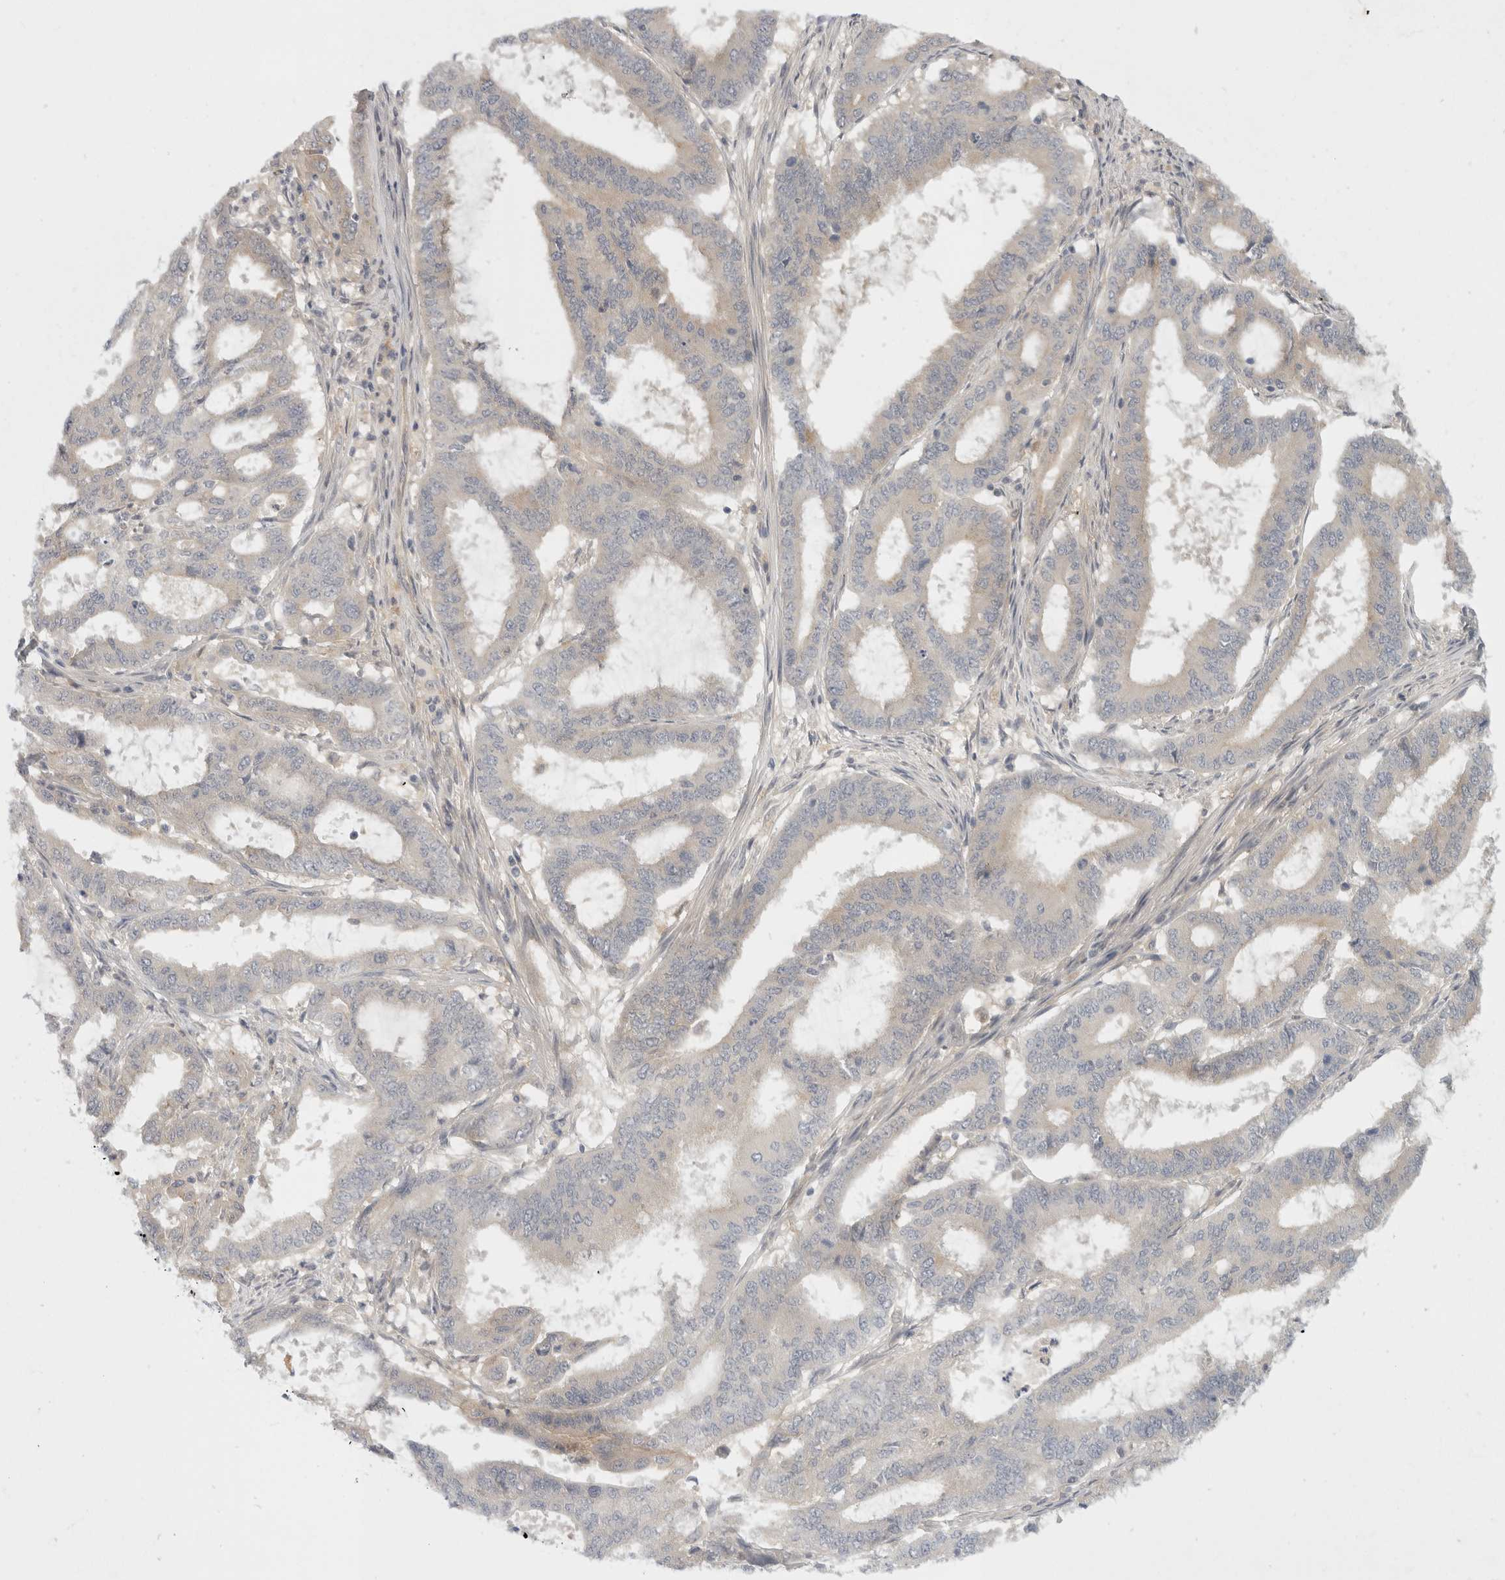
{"staining": {"intensity": "negative", "quantity": "none", "location": "none"}, "tissue": "endometrial cancer", "cell_type": "Tumor cells", "image_type": "cancer", "snomed": [{"axis": "morphology", "description": "Adenocarcinoma, NOS"}, {"axis": "topography", "description": "Endometrium"}], "caption": "High magnification brightfield microscopy of endometrial adenocarcinoma stained with DAB (3,3'-diaminobenzidine) (brown) and counterstained with hematoxylin (blue): tumor cells show no significant expression.", "gene": "TOM1L2", "patient": {"sex": "female", "age": 51}}